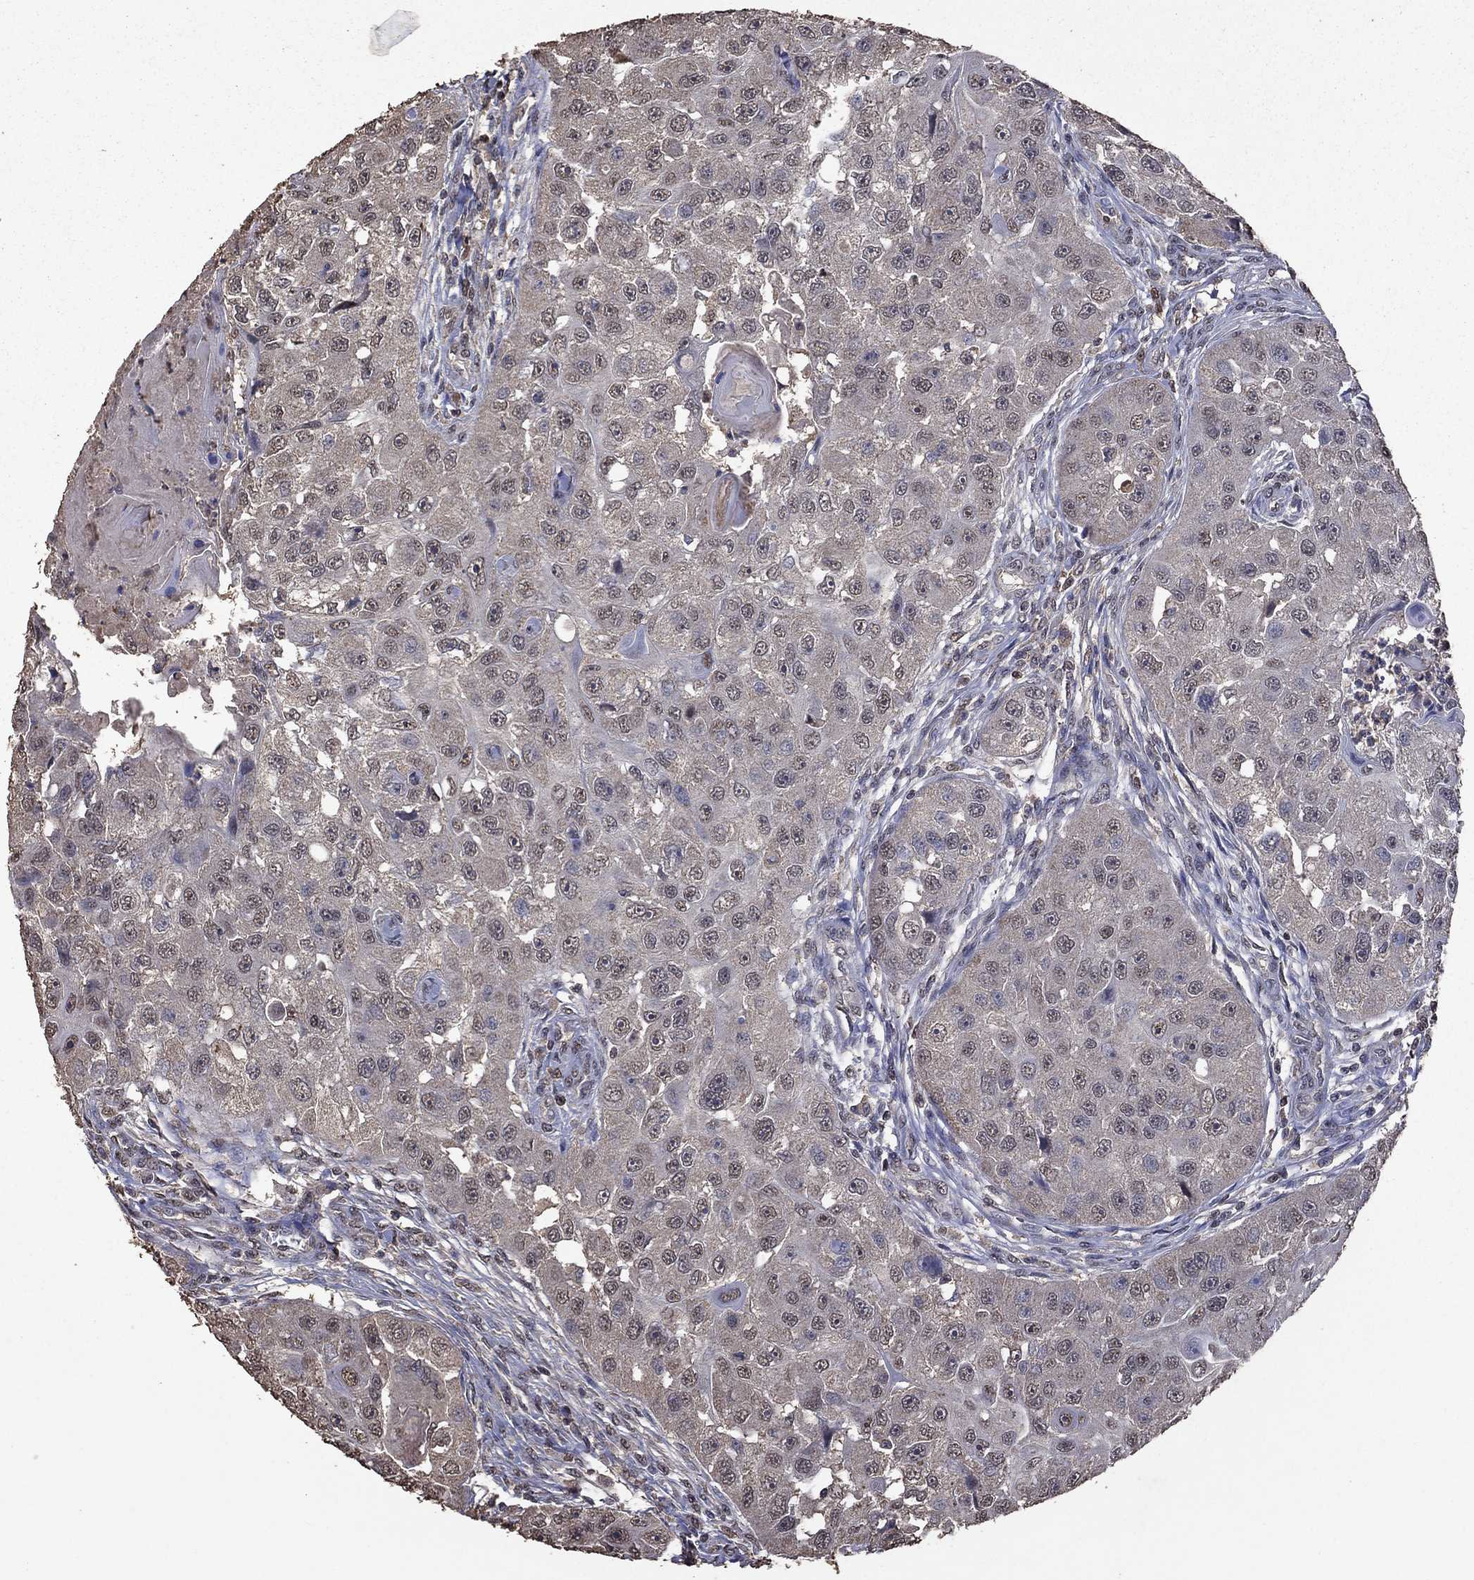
{"staining": {"intensity": "negative", "quantity": "none", "location": "none"}, "tissue": "head and neck cancer", "cell_type": "Tumor cells", "image_type": "cancer", "snomed": [{"axis": "morphology", "description": "Squamous cell carcinoma, NOS"}, {"axis": "topography", "description": "Head-Neck"}], "caption": "This is a photomicrograph of immunohistochemistry staining of squamous cell carcinoma (head and neck), which shows no staining in tumor cells.", "gene": "SERPINA5", "patient": {"sex": "male", "age": 51}}